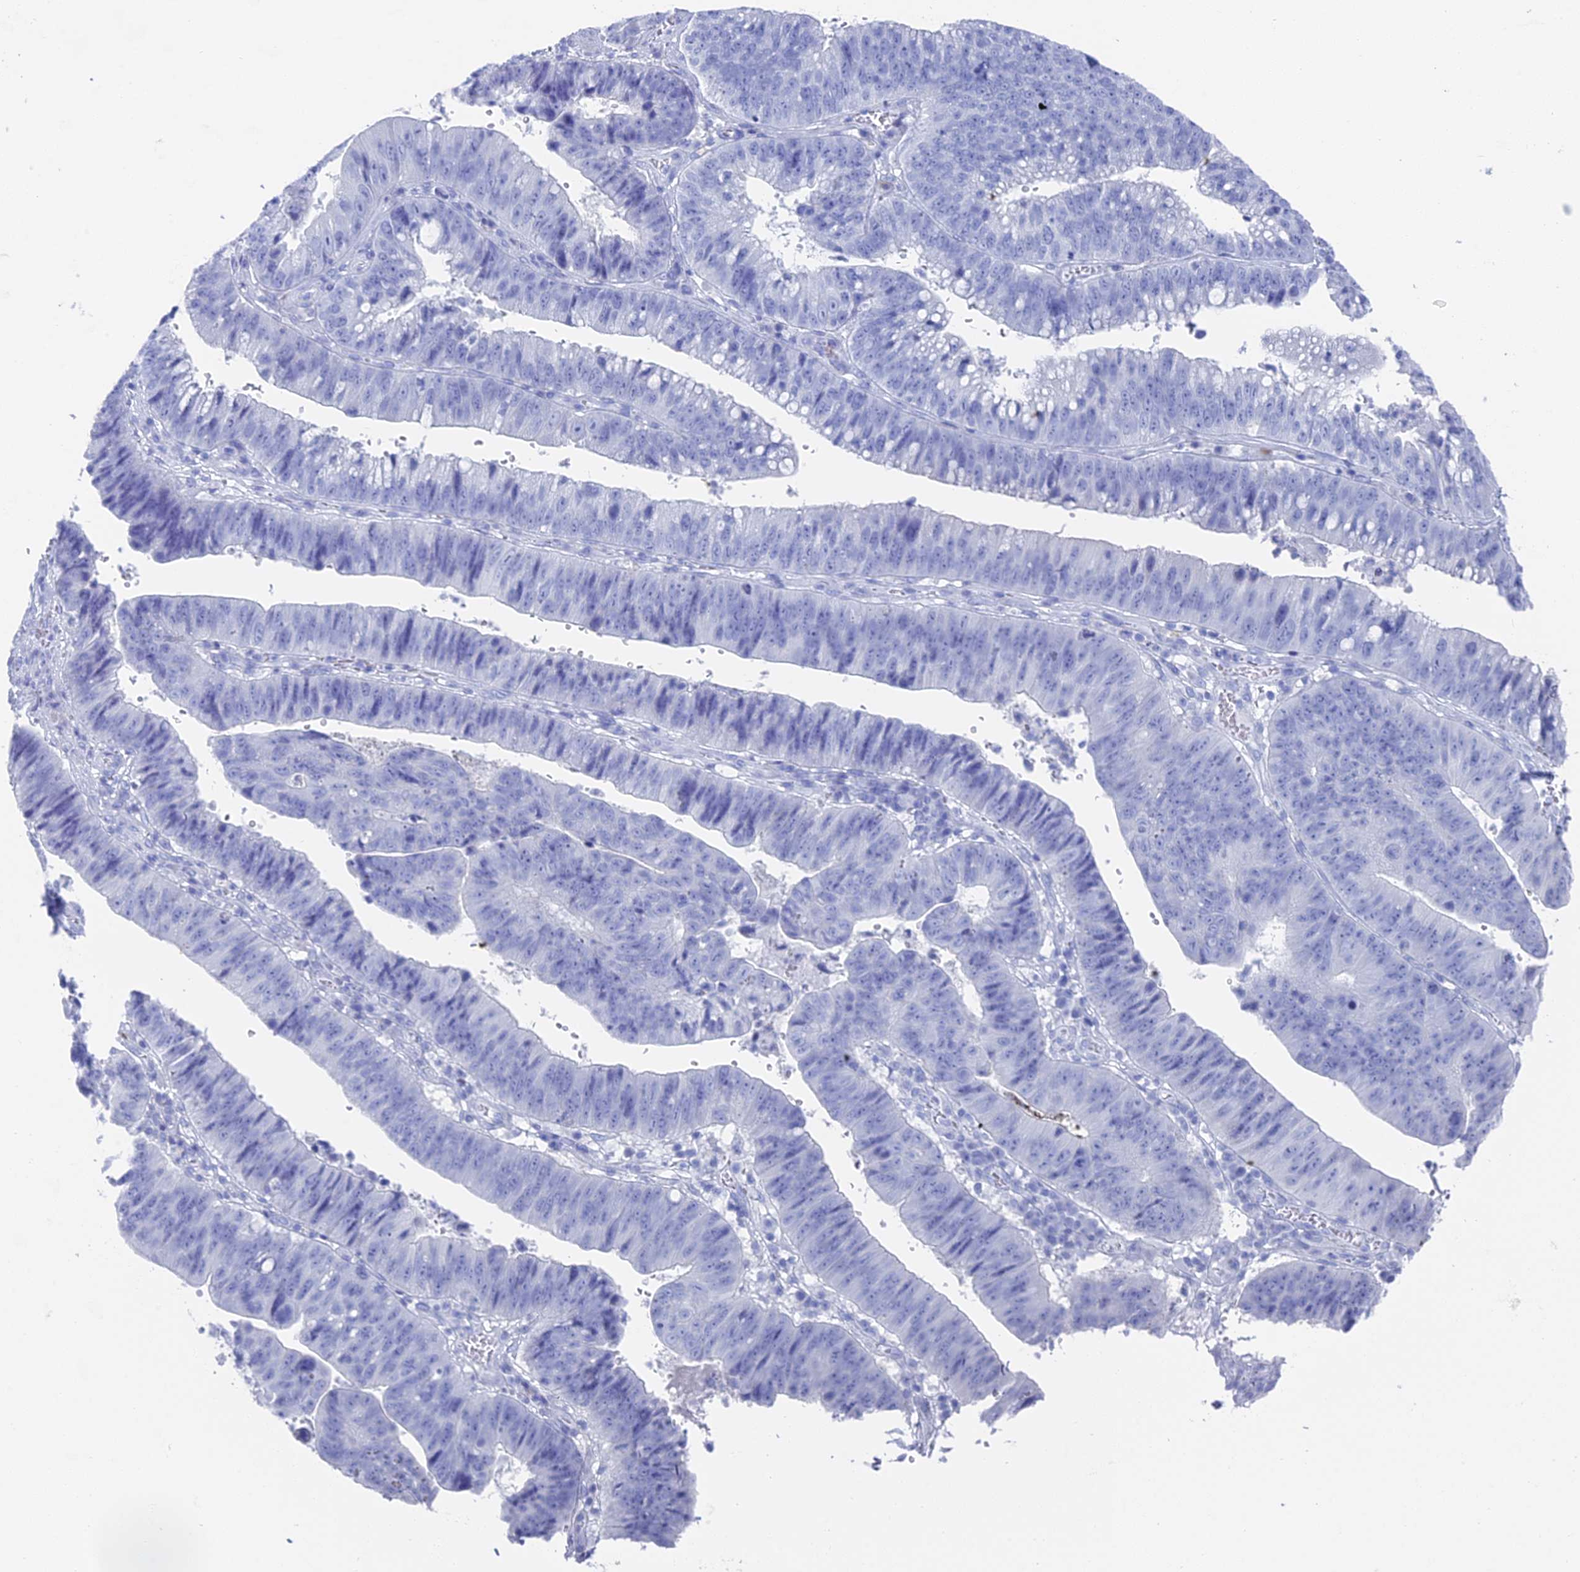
{"staining": {"intensity": "negative", "quantity": "none", "location": "none"}, "tissue": "stomach cancer", "cell_type": "Tumor cells", "image_type": "cancer", "snomed": [{"axis": "morphology", "description": "Adenocarcinoma, NOS"}, {"axis": "topography", "description": "Stomach"}], "caption": "An immunohistochemistry (IHC) photomicrograph of stomach cancer is shown. There is no staining in tumor cells of stomach cancer.", "gene": "ENPP3", "patient": {"sex": "male", "age": 59}}